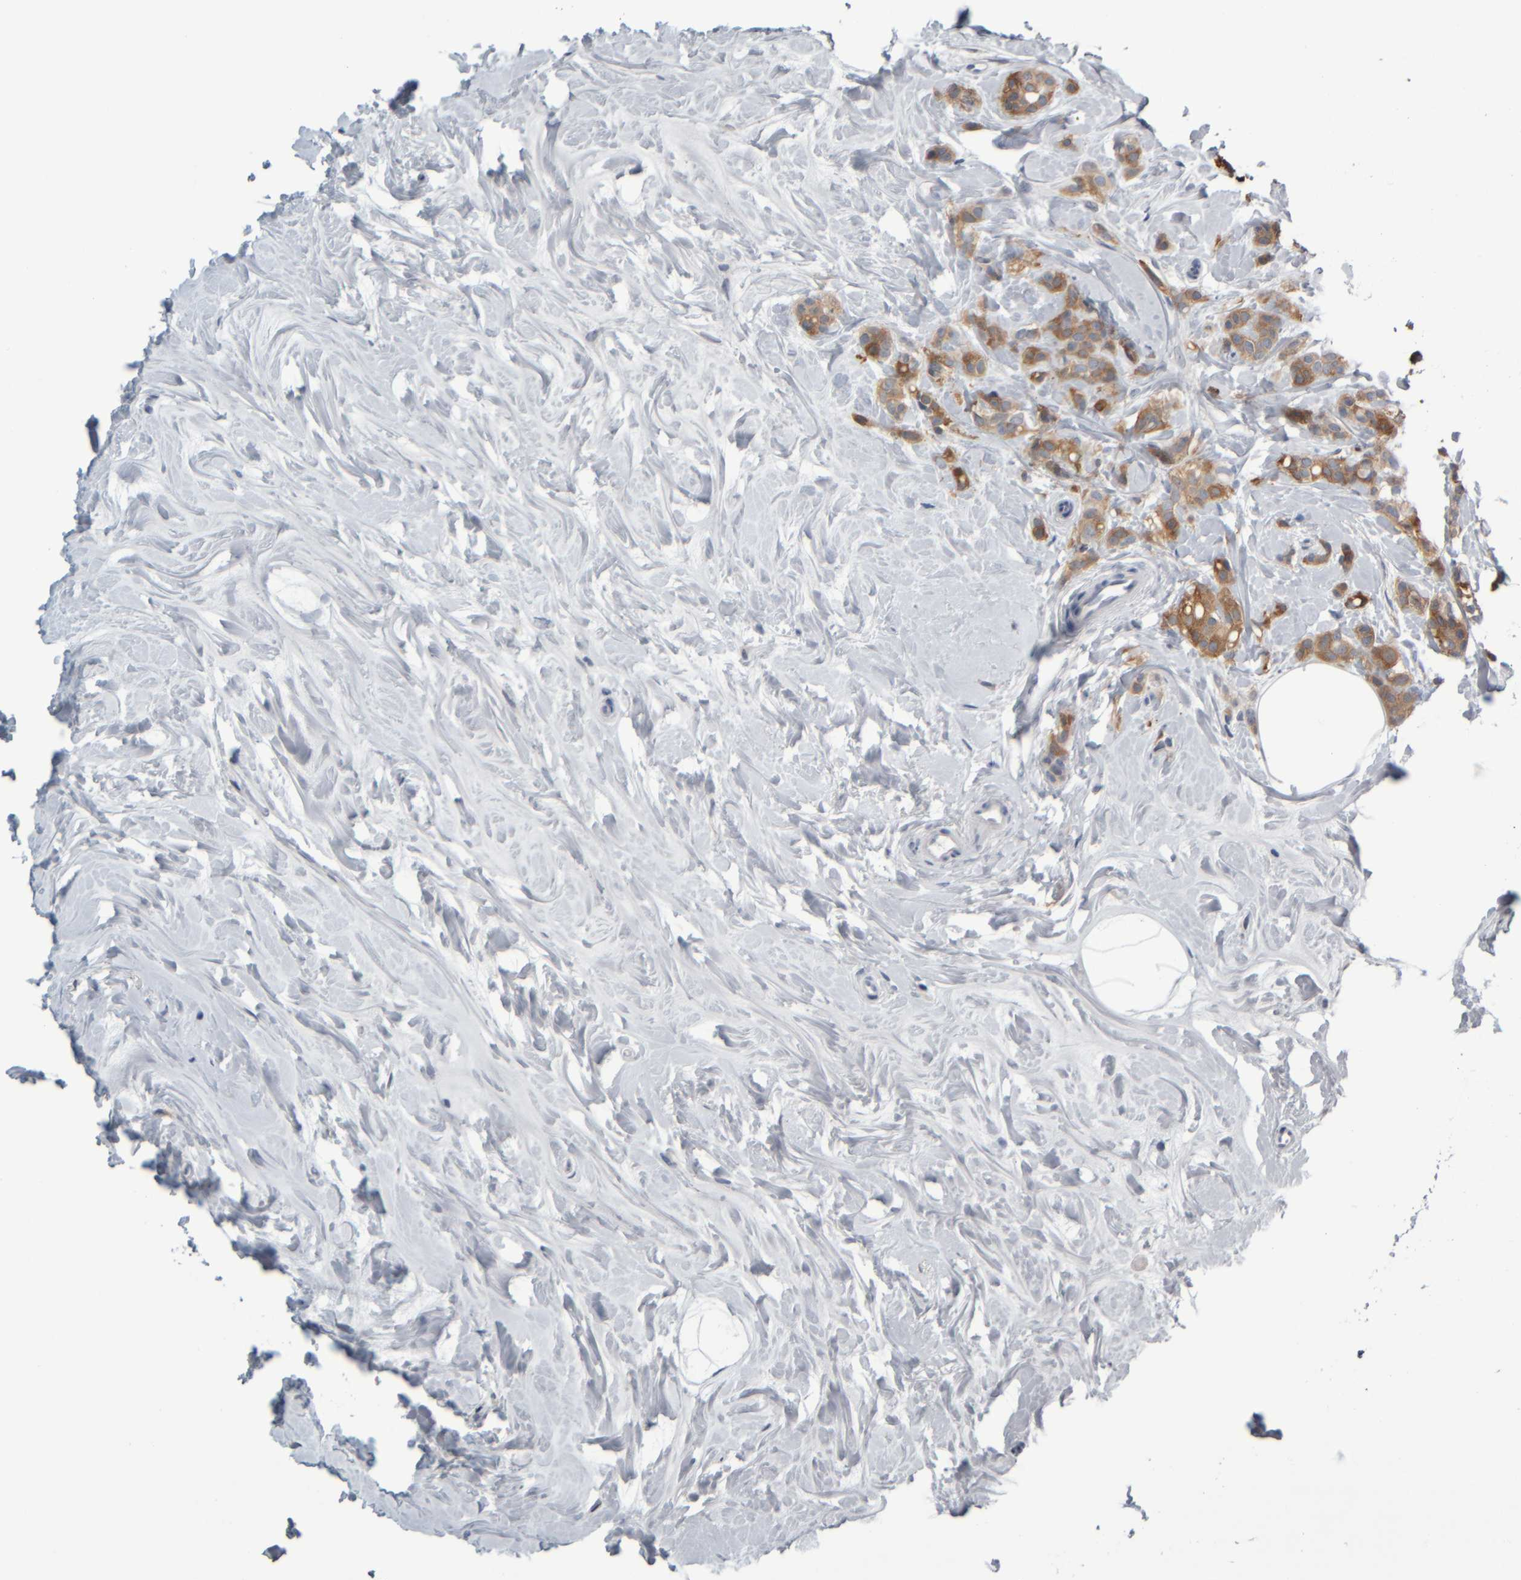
{"staining": {"intensity": "moderate", "quantity": ">75%", "location": "cytoplasmic/membranous"}, "tissue": "breast cancer", "cell_type": "Tumor cells", "image_type": "cancer", "snomed": [{"axis": "morphology", "description": "Lobular carcinoma, in situ"}, {"axis": "morphology", "description": "Lobular carcinoma"}, {"axis": "topography", "description": "Breast"}], "caption": "There is medium levels of moderate cytoplasmic/membranous positivity in tumor cells of breast lobular carcinoma in situ, as demonstrated by immunohistochemical staining (brown color).", "gene": "COL14A1", "patient": {"sex": "female", "age": 41}}